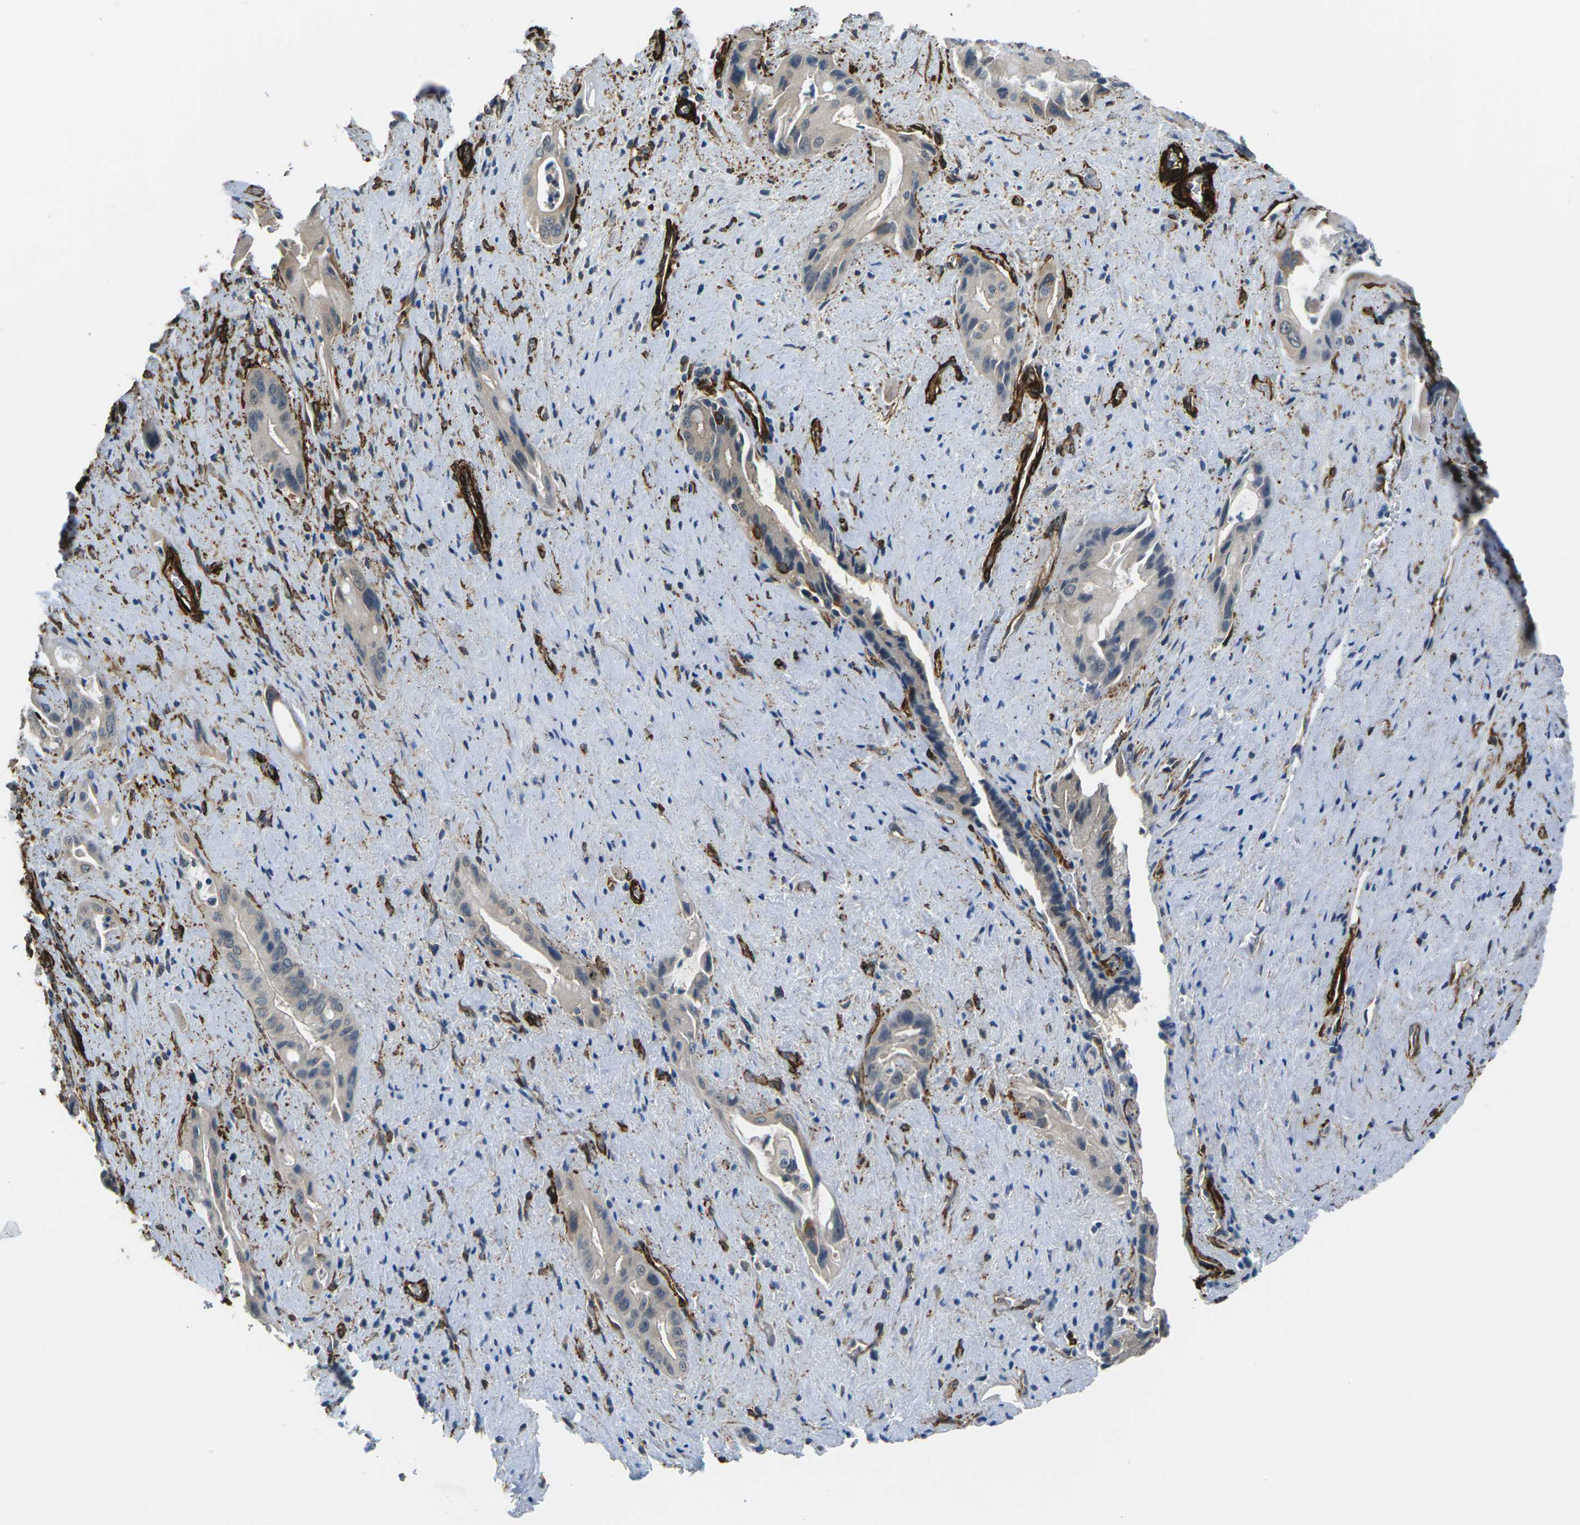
{"staining": {"intensity": "negative", "quantity": "none", "location": "none"}, "tissue": "pancreatic cancer", "cell_type": "Tumor cells", "image_type": "cancer", "snomed": [{"axis": "morphology", "description": "Adenocarcinoma, NOS"}, {"axis": "topography", "description": "Pancreas"}], "caption": "High power microscopy photomicrograph of an immunohistochemistry histopathology image of pancreatic cancer, revealing no significant staining in tumor cells.", "gene": "GRAMD1C", "patient": {"sex": "male", "age": 77}}